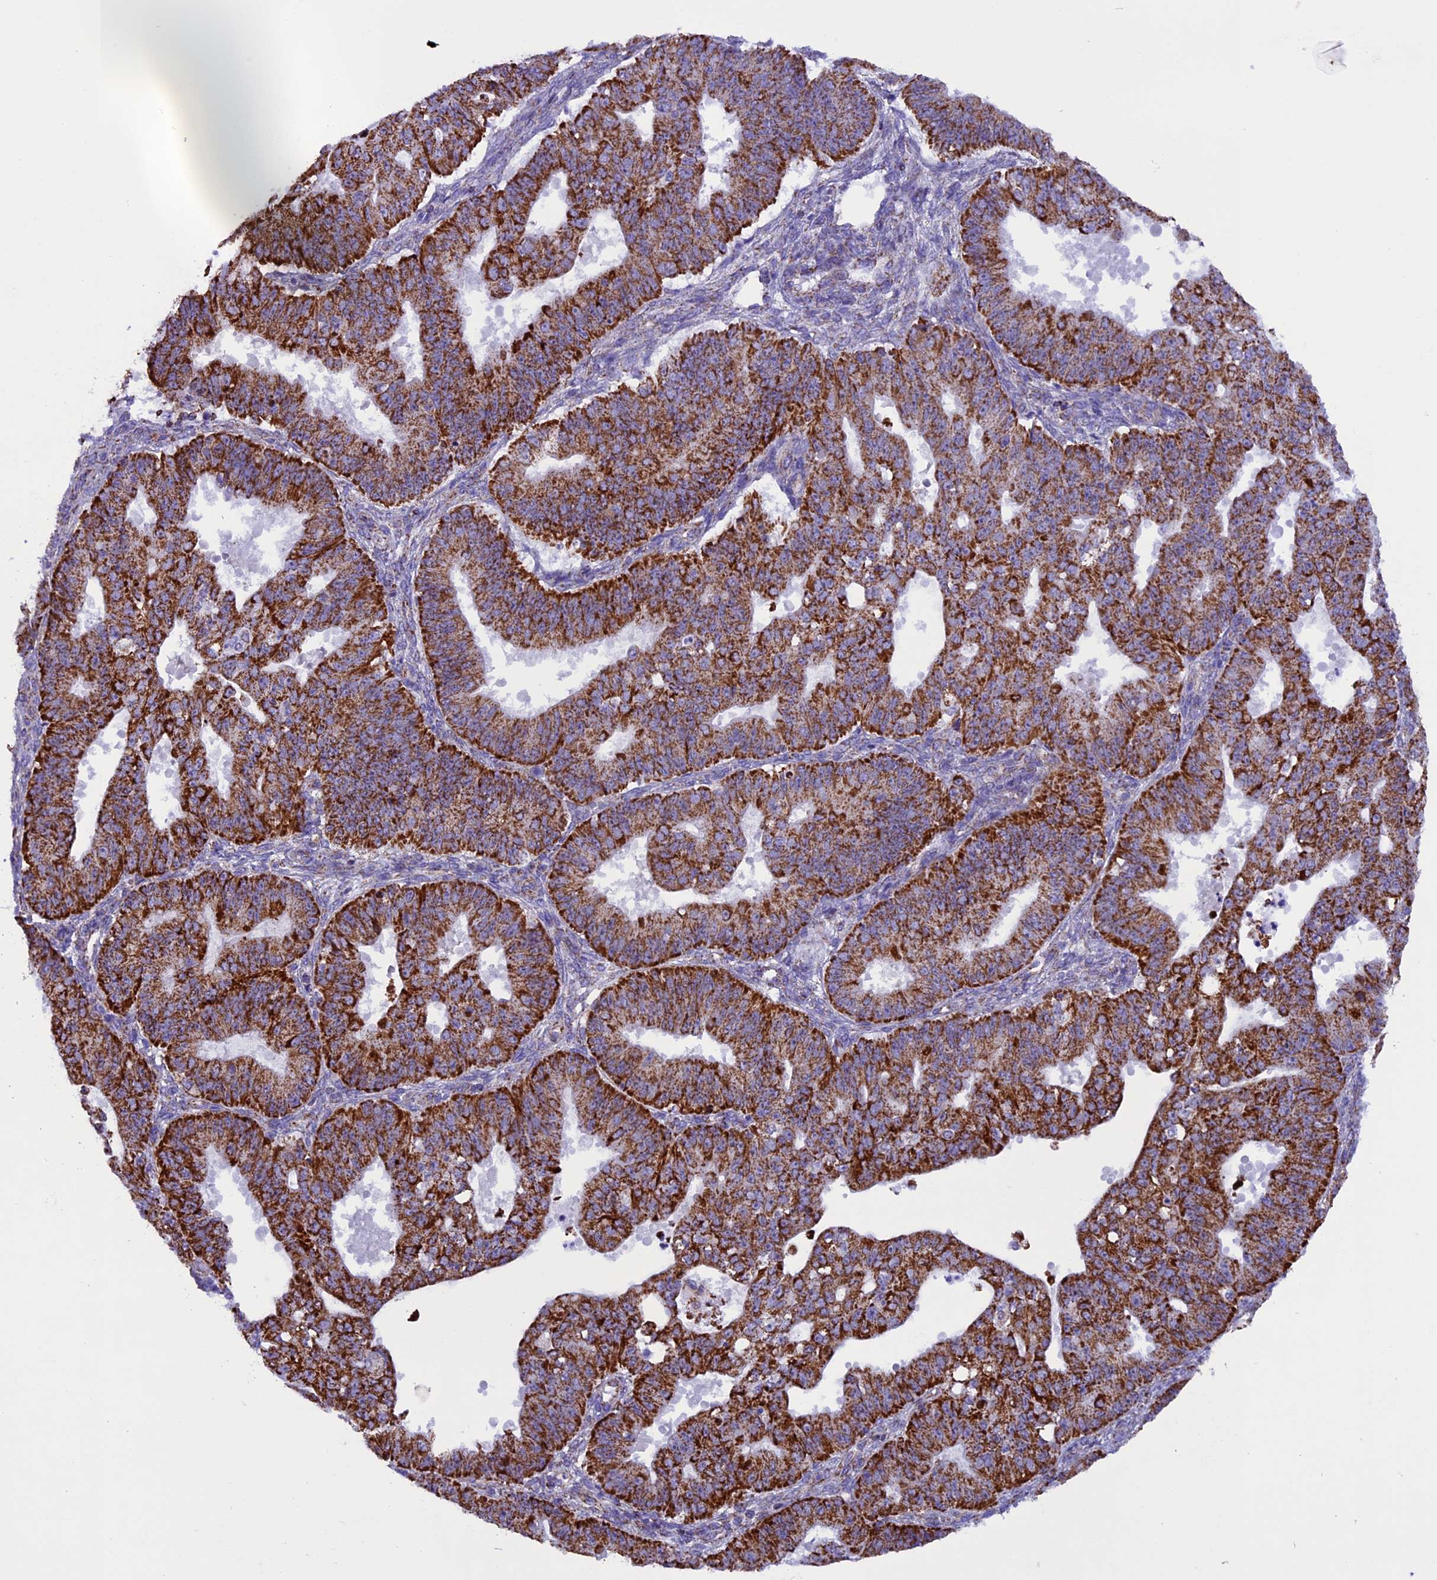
{"staining": {"intensity": "strong", "quantity": ">75%", "location": "cytoplasmic/membranous"}, "tissue": "ovarian cancer", "cell_type": "Tumor cells", "image_type": "cancer", "snomed": [{"axis": "morphology", "description": "Carcinoma, endometroid"}, {"axis": "topography", "description": "Appendix"}, {"axis": "topography", "description": "Ovary"}], "caption": "Human ovarian cancer (endometroid carcinoma) stained for a protein (brown) demonstrates strong cytoplasmic/membranous positive positivity in approximately >75% of tumor cells.", "gene": "ICA1L", "patient": {"sex": "female", "age": 42}}